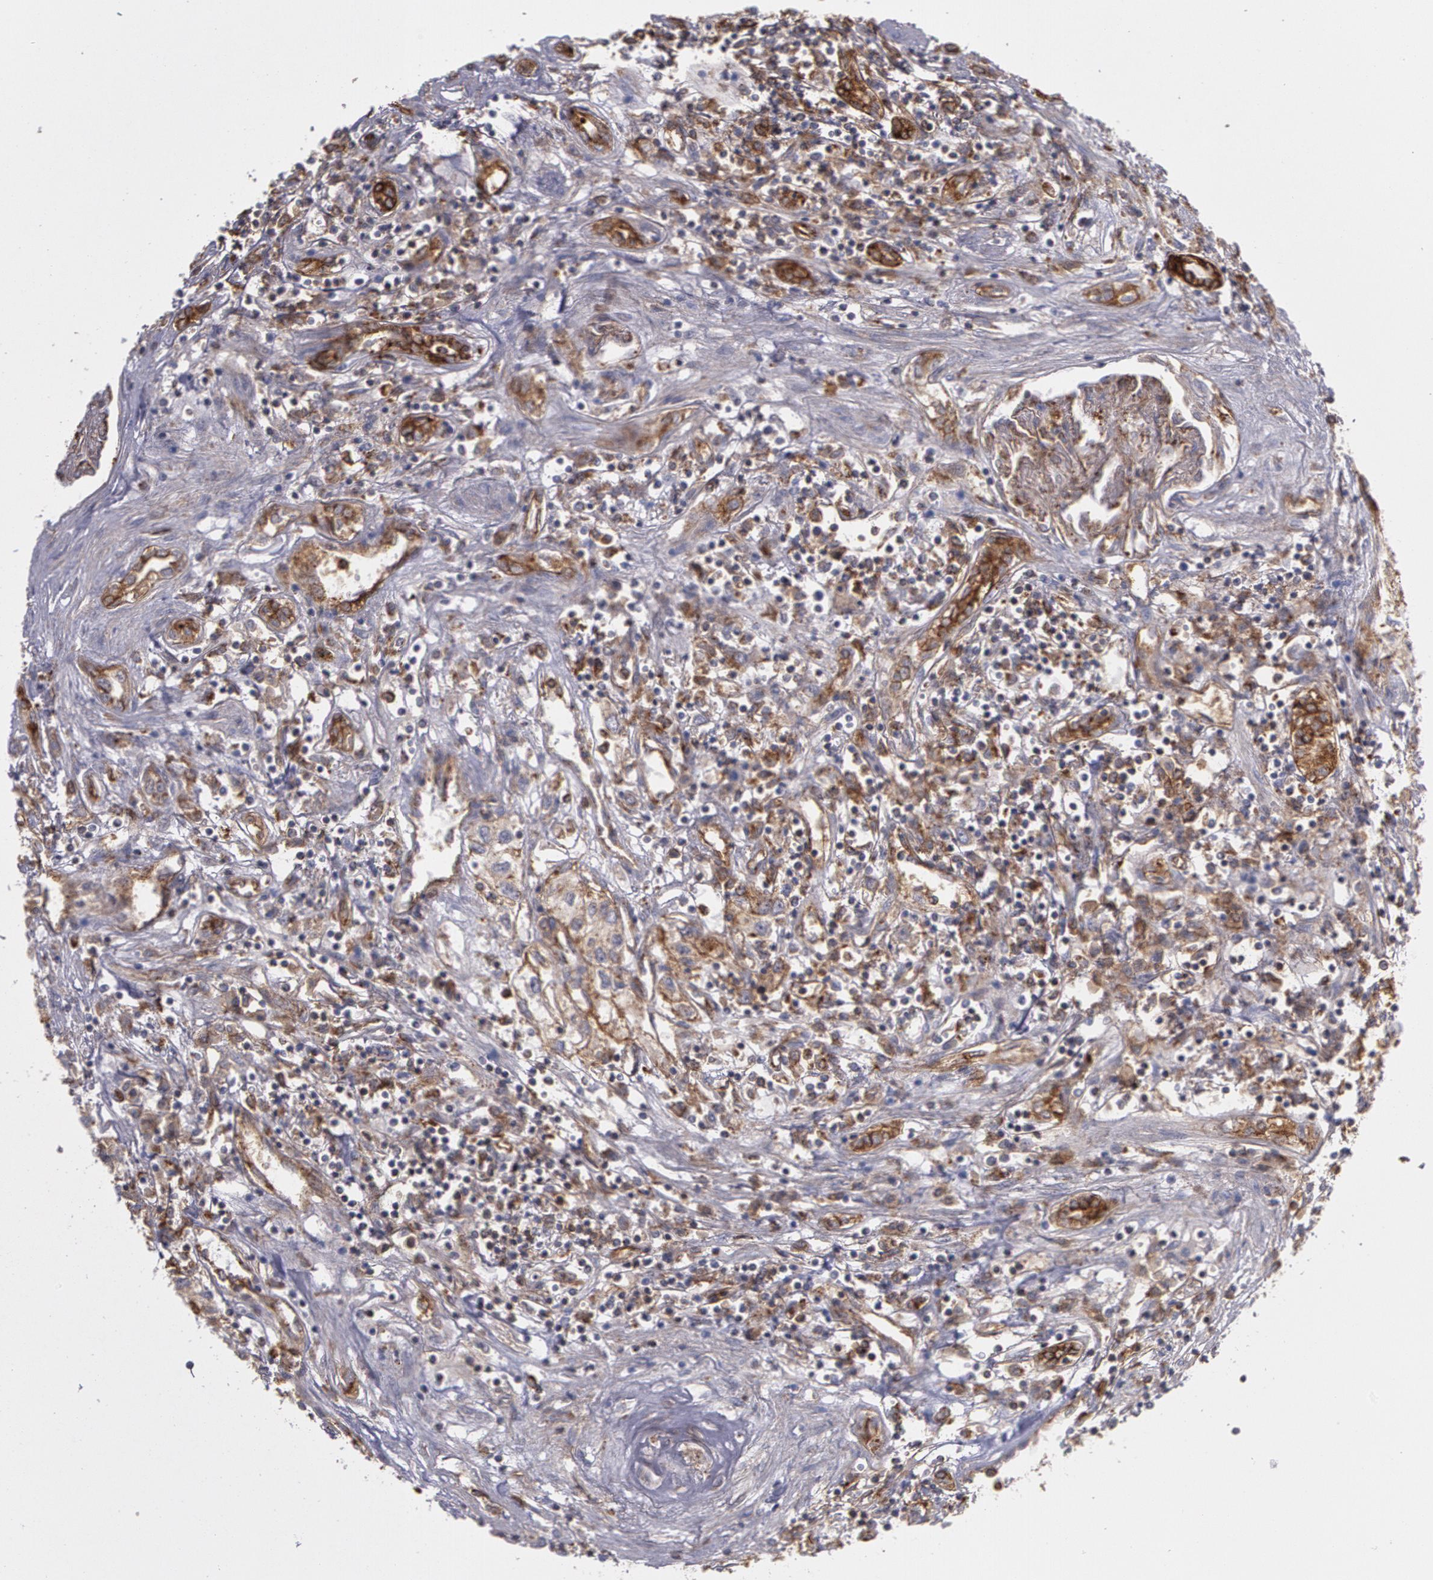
{"staining": {"intensity": "moderate", "quantity": ">75%", "location": "cytoplasmic/membranous"}, "tissue": "renal cancer", "cell_type": "Tumor cells", "image_type": "cancer", "snomed": [{"axis": "morphology", "description": "Adenocarcinoma, NOS"}, {"axis": "topography", "description": "Kidney"}], "caption": "Human renal adenocarcinoma stained with a brown dye displays moderate cytoplasmic/membranous positive staining in approximately >75% of tumor cells.", "gene": "FLOT2", "patient": {"sex": "male", "age": 57}}